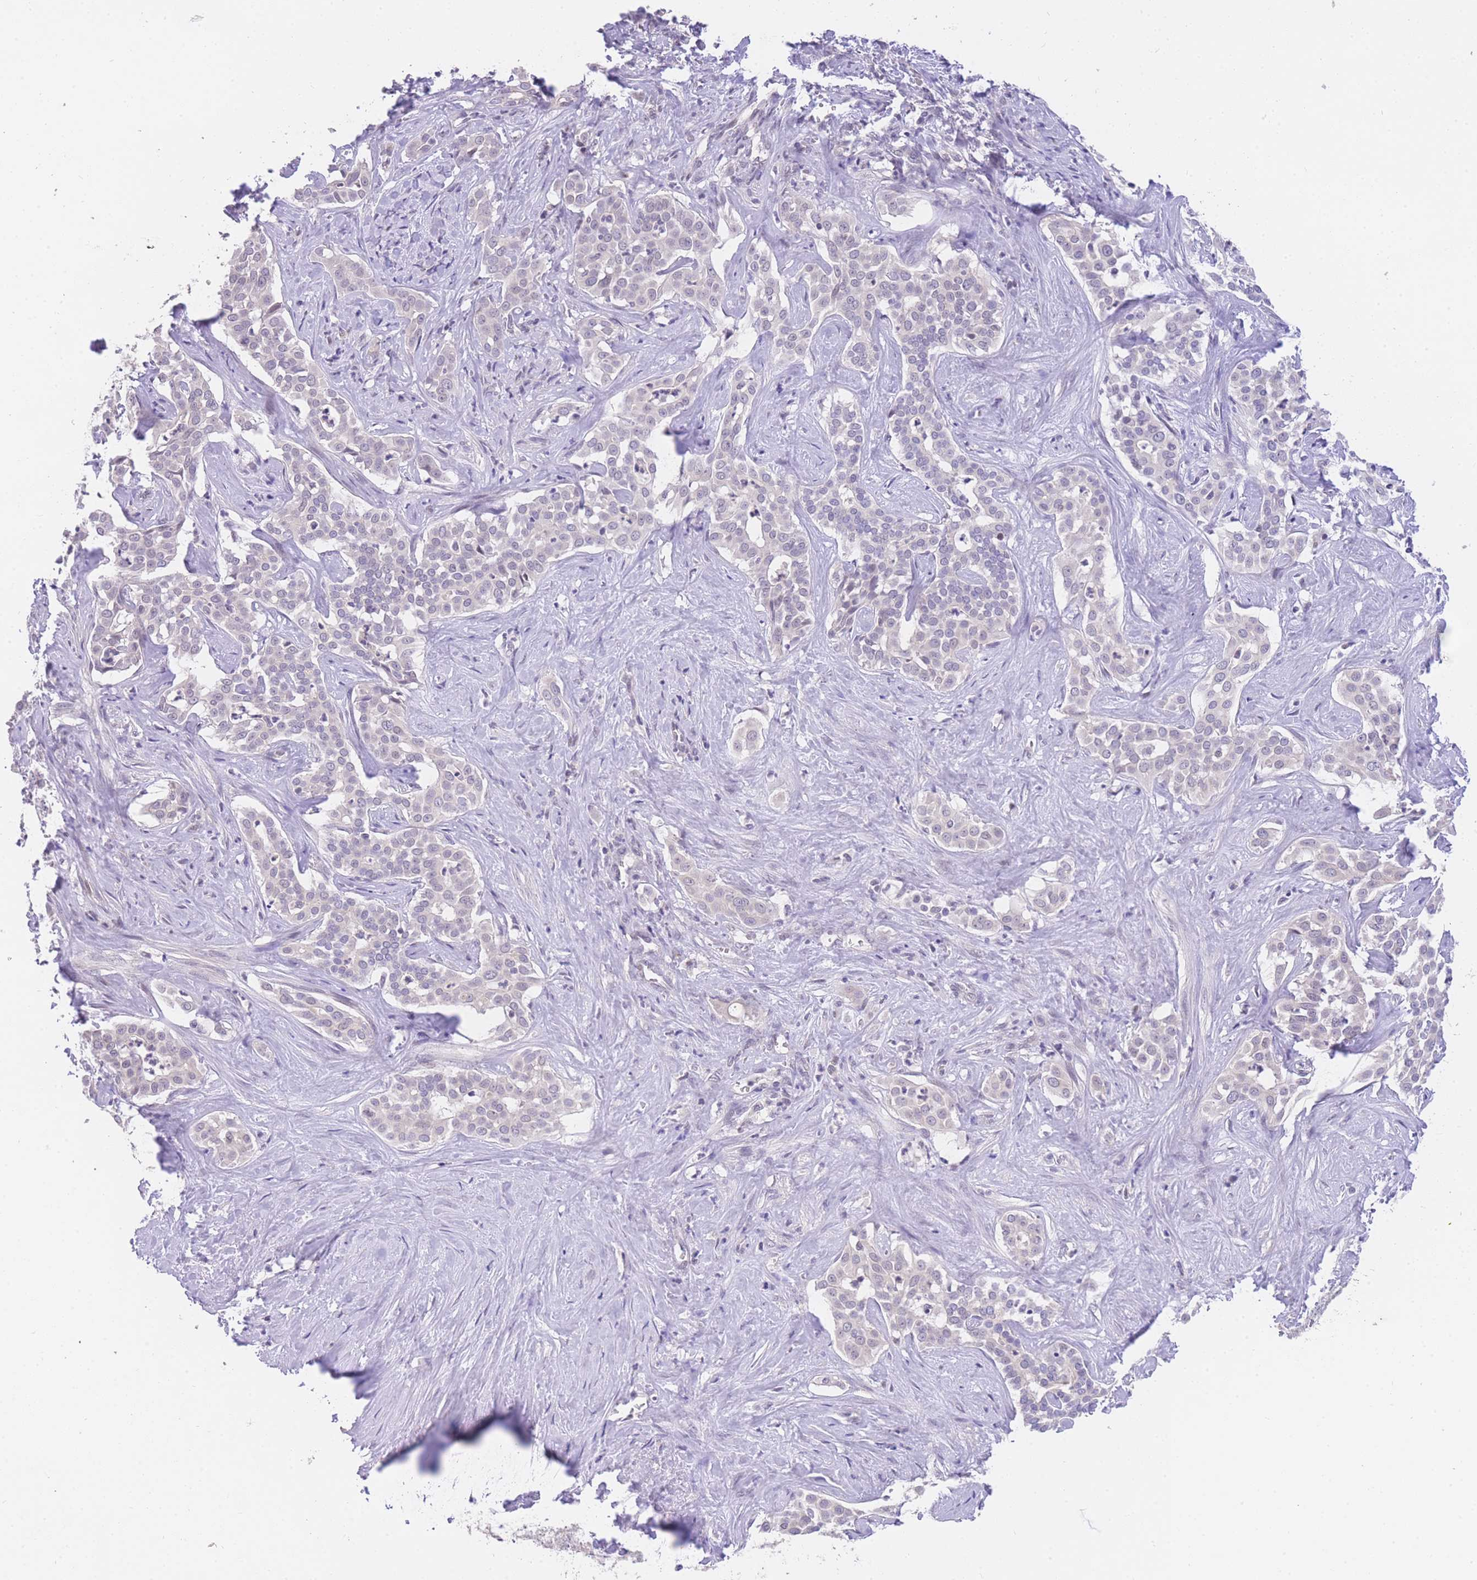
{"staining": {"intensity": "negative", "quantity": "none", "location": "none"}, "tissue": "liver cancer", "cell_type": "Tumor cells", "image_type": "cancer", "snomed": [{"axis": "morphology", "description": "Cholangiocarcinoma"}, {"axis": "topography", "description": "Liver"}], "caption": "The micrograph shows no significant positivity in tumor cells of cholangiocarcinoma (liver).", "gene": "SLC35F2", "patient": {"sex": "male", "age": 67}}